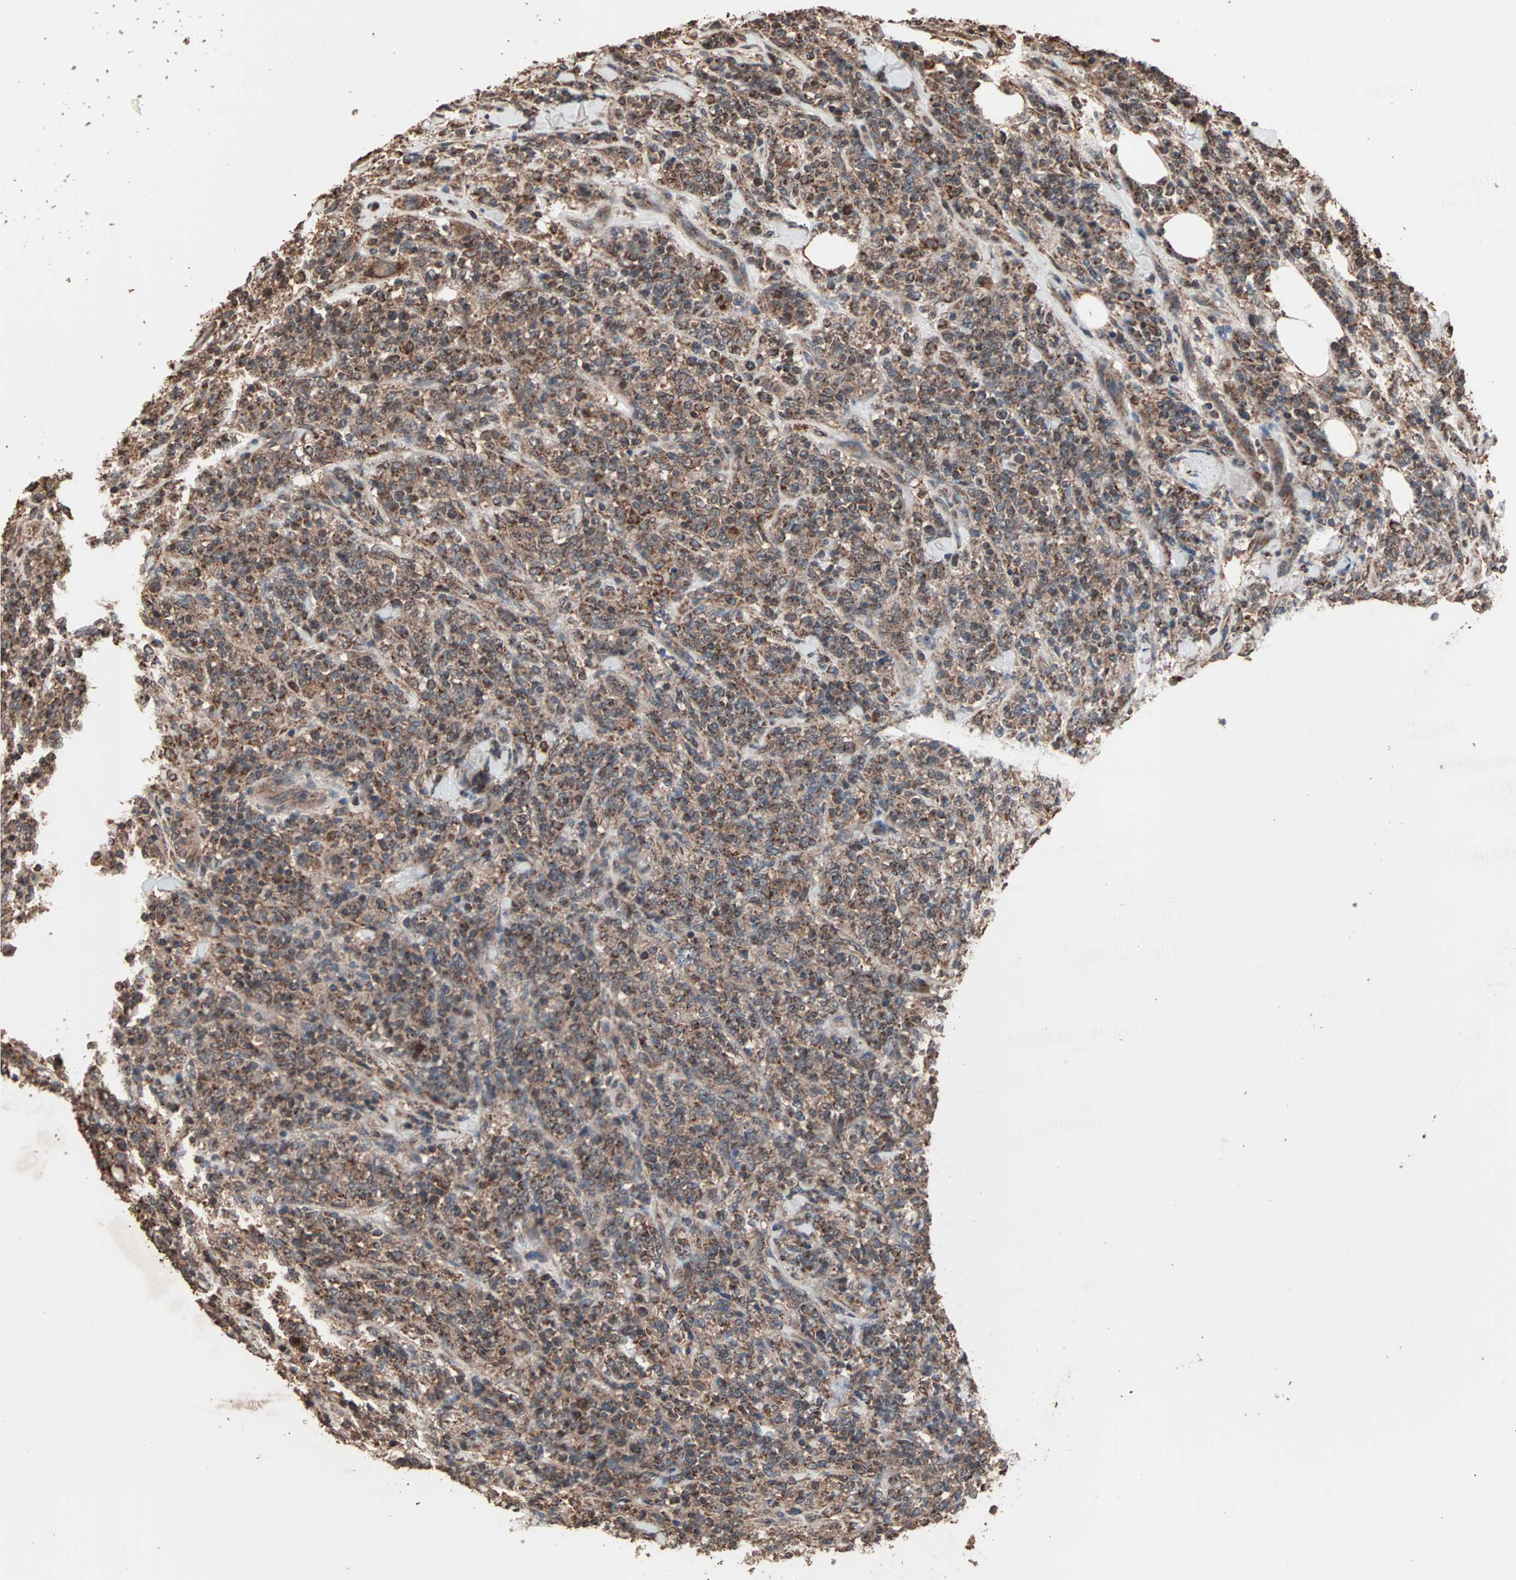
{"staining": {"intensity": "moderate", "quantity": ">75%", "location": "cytoplasmic/membranous"}, "tissue": "lymphoma", "cell_type": "Tumor cells", "image_type": "cancer", "snomed": [{"axis": "morphology", "description": "Malignant lymphoma, non-Hodgkin's type, High grade"}, {"axis": "topography", "description": "Soft tissue"}], "caption": "Moderate cytoplasmic/membranous expression for a protein is appreciated in about >75% of tumor cells of lymphoma using immunohistochemistry (IHC).", "gene": "MRPL2", "patient": {"sex": "male", "age": 18}}